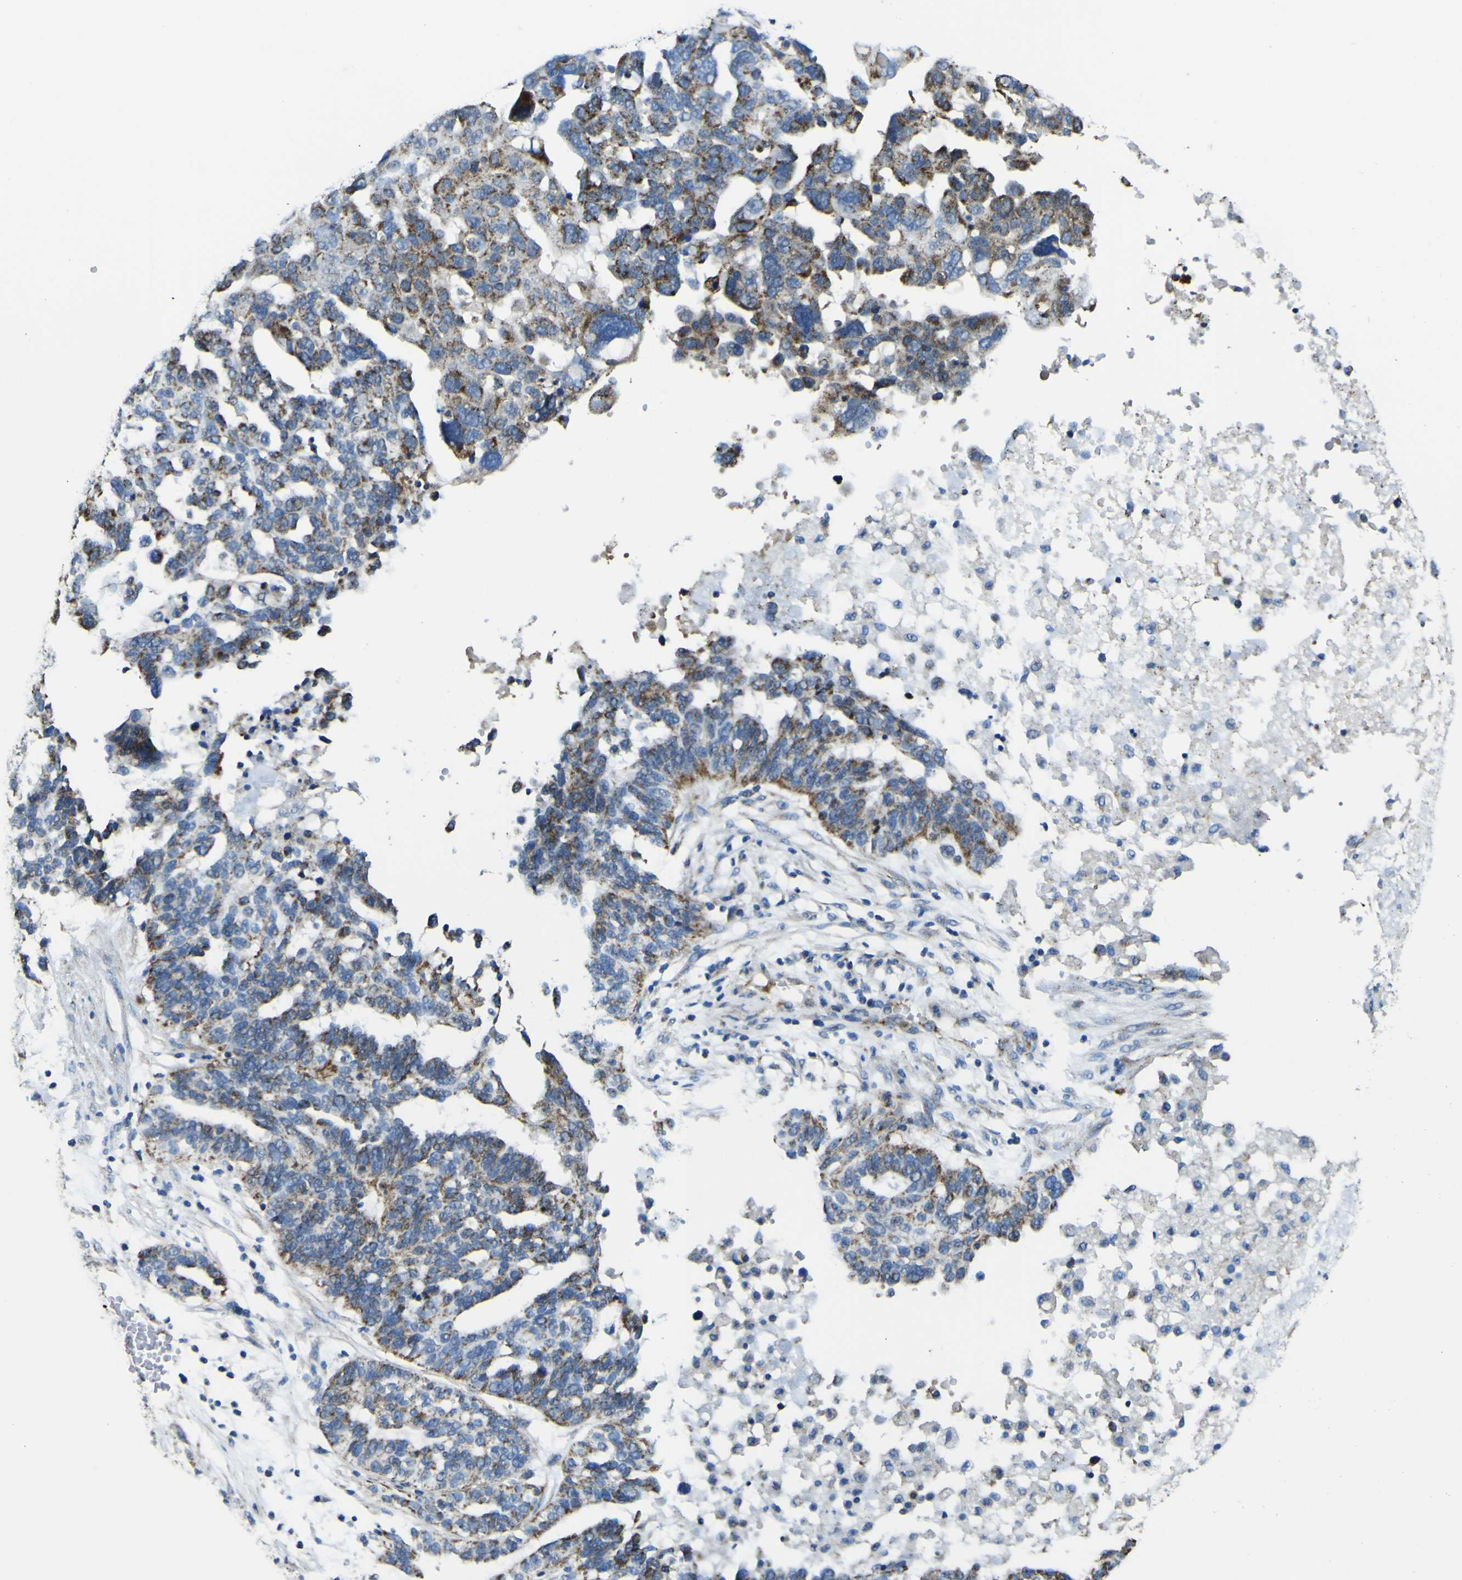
{"staining": {"intensity": "moderate", "quantity": ">75%", "location": "cytoplasmic/membranous"}, "tissue": "ovarian cancer", "cell_type": "Tumor cells", "image_type": "cancer", "snomed": [{"axis": "morphology", "description": "Cystadenocarcinoma, serous, NOS"}, {"axis": "topography", "description": "Ovary"}], "caption": "Immunohistochemistry staining of ovarian serous cystadenocarcinoma, which demonstrates medium levels of moderate cytoplasmic/membranous staining in about >75% of tumor cells indicating moderate cytoplasmic/membranous protein expression. The staining was performed using DAB (3,3'-diaminobenzidine) (brown) for protein detection and nuclei were counterstained in hematoxylin (blue).", "gene": "ALDH18A1", "patient": {"sex": "female", "age": 59}}